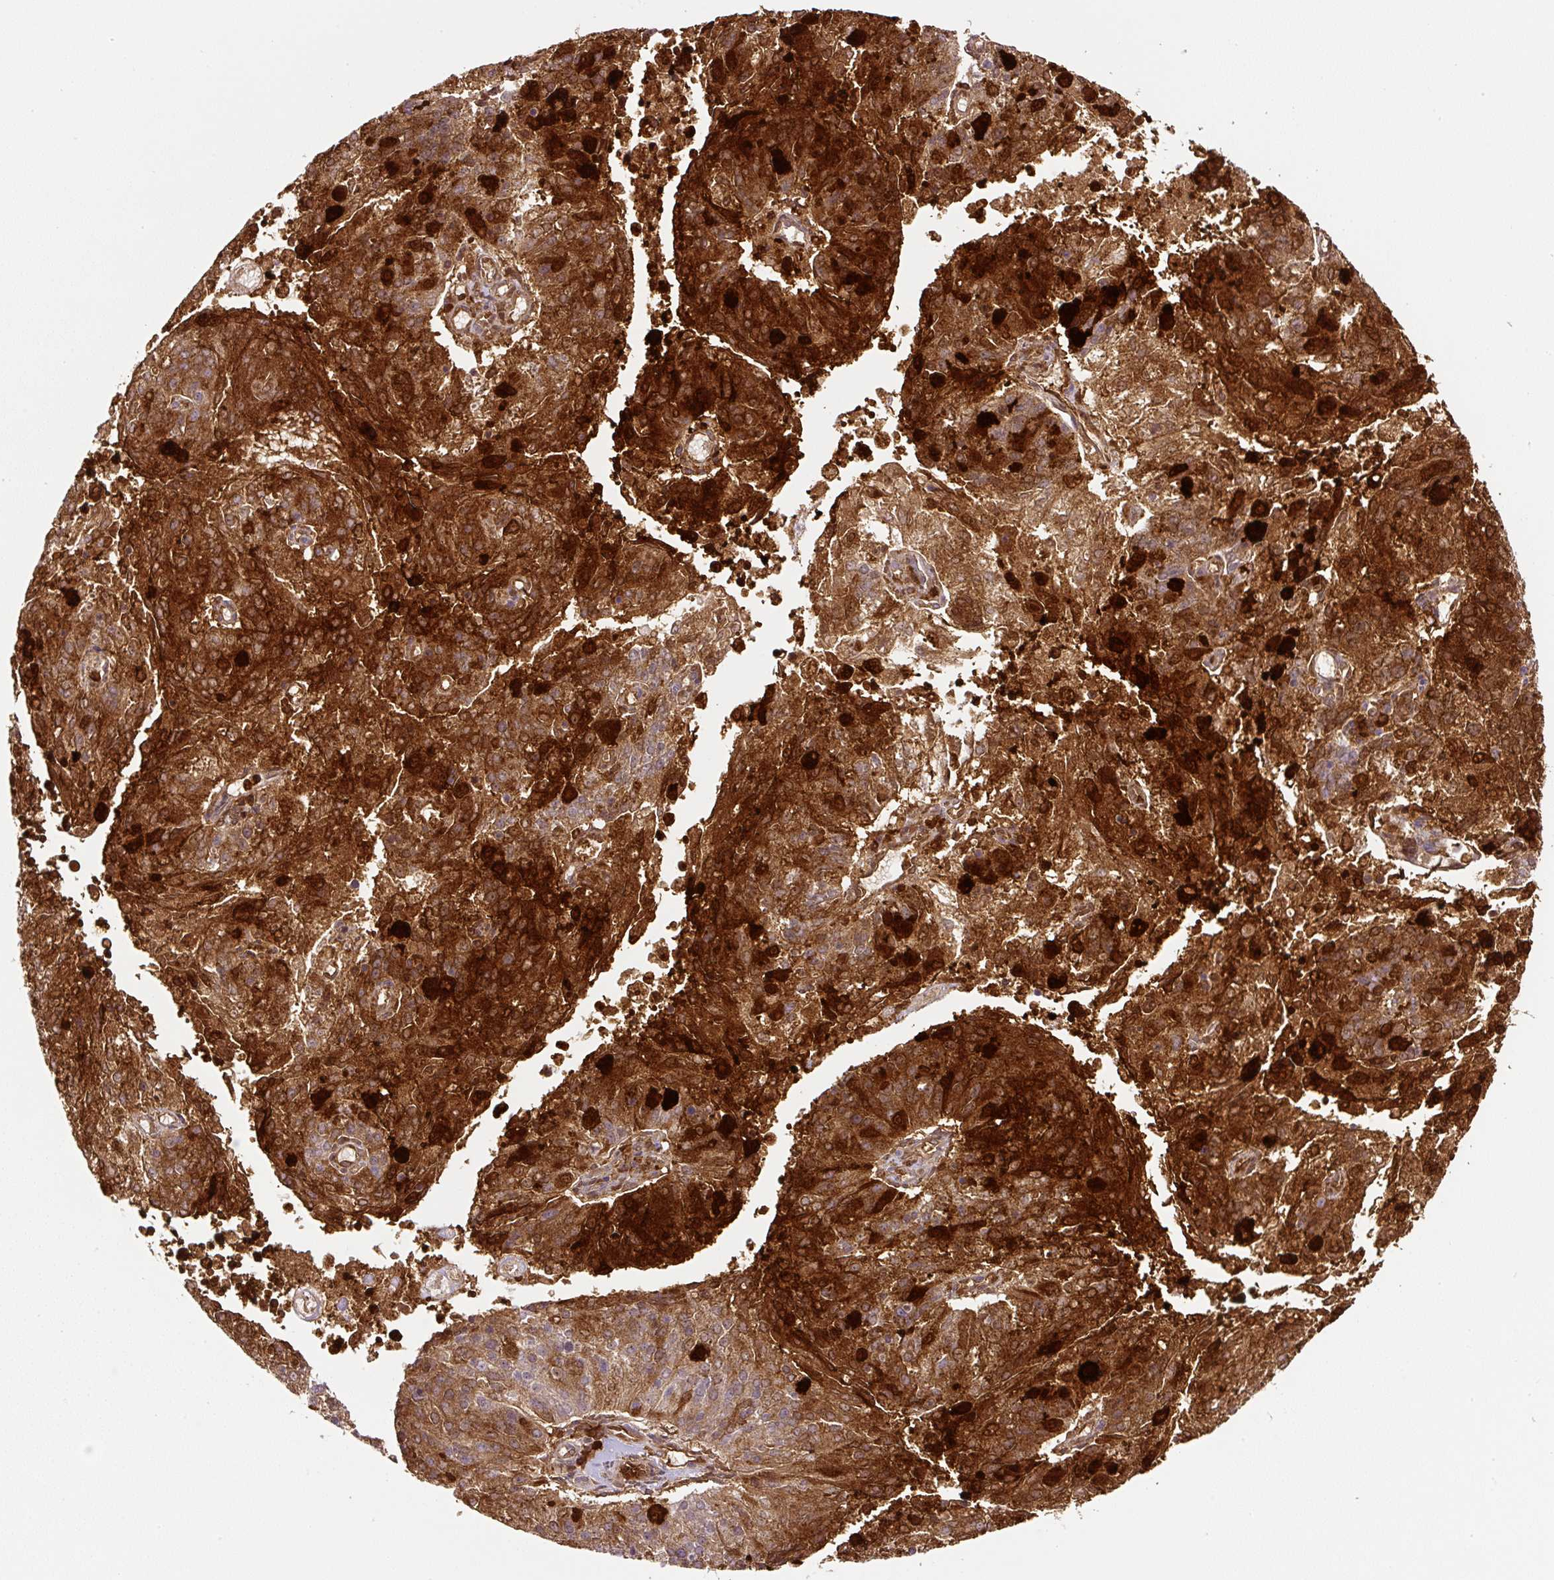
{"staining": {"intensity": "strong", "quantity": ">75%", "location": "cytoplasmic/membranous,nuclear"}, "tissue": "endometrial cancer", "cell_type": "Tumor cells", "image_type": "cancer", "snomed": [{"axis": "morphology", "description": "Adenocarcinoma, NOS"}, {"axis": "topography", "description": "Endometrium"}], "caption": "Immunohistochemistry (DAB (3,3'-diaminobenzidine)) staining of endometrial cancer exhibits strong cytoplasmic/membranous and nuclear protein positivity in about >75% of tumor cells.", "gene": "ANXA1", "patient": {"sex": "female", "age": 82}}